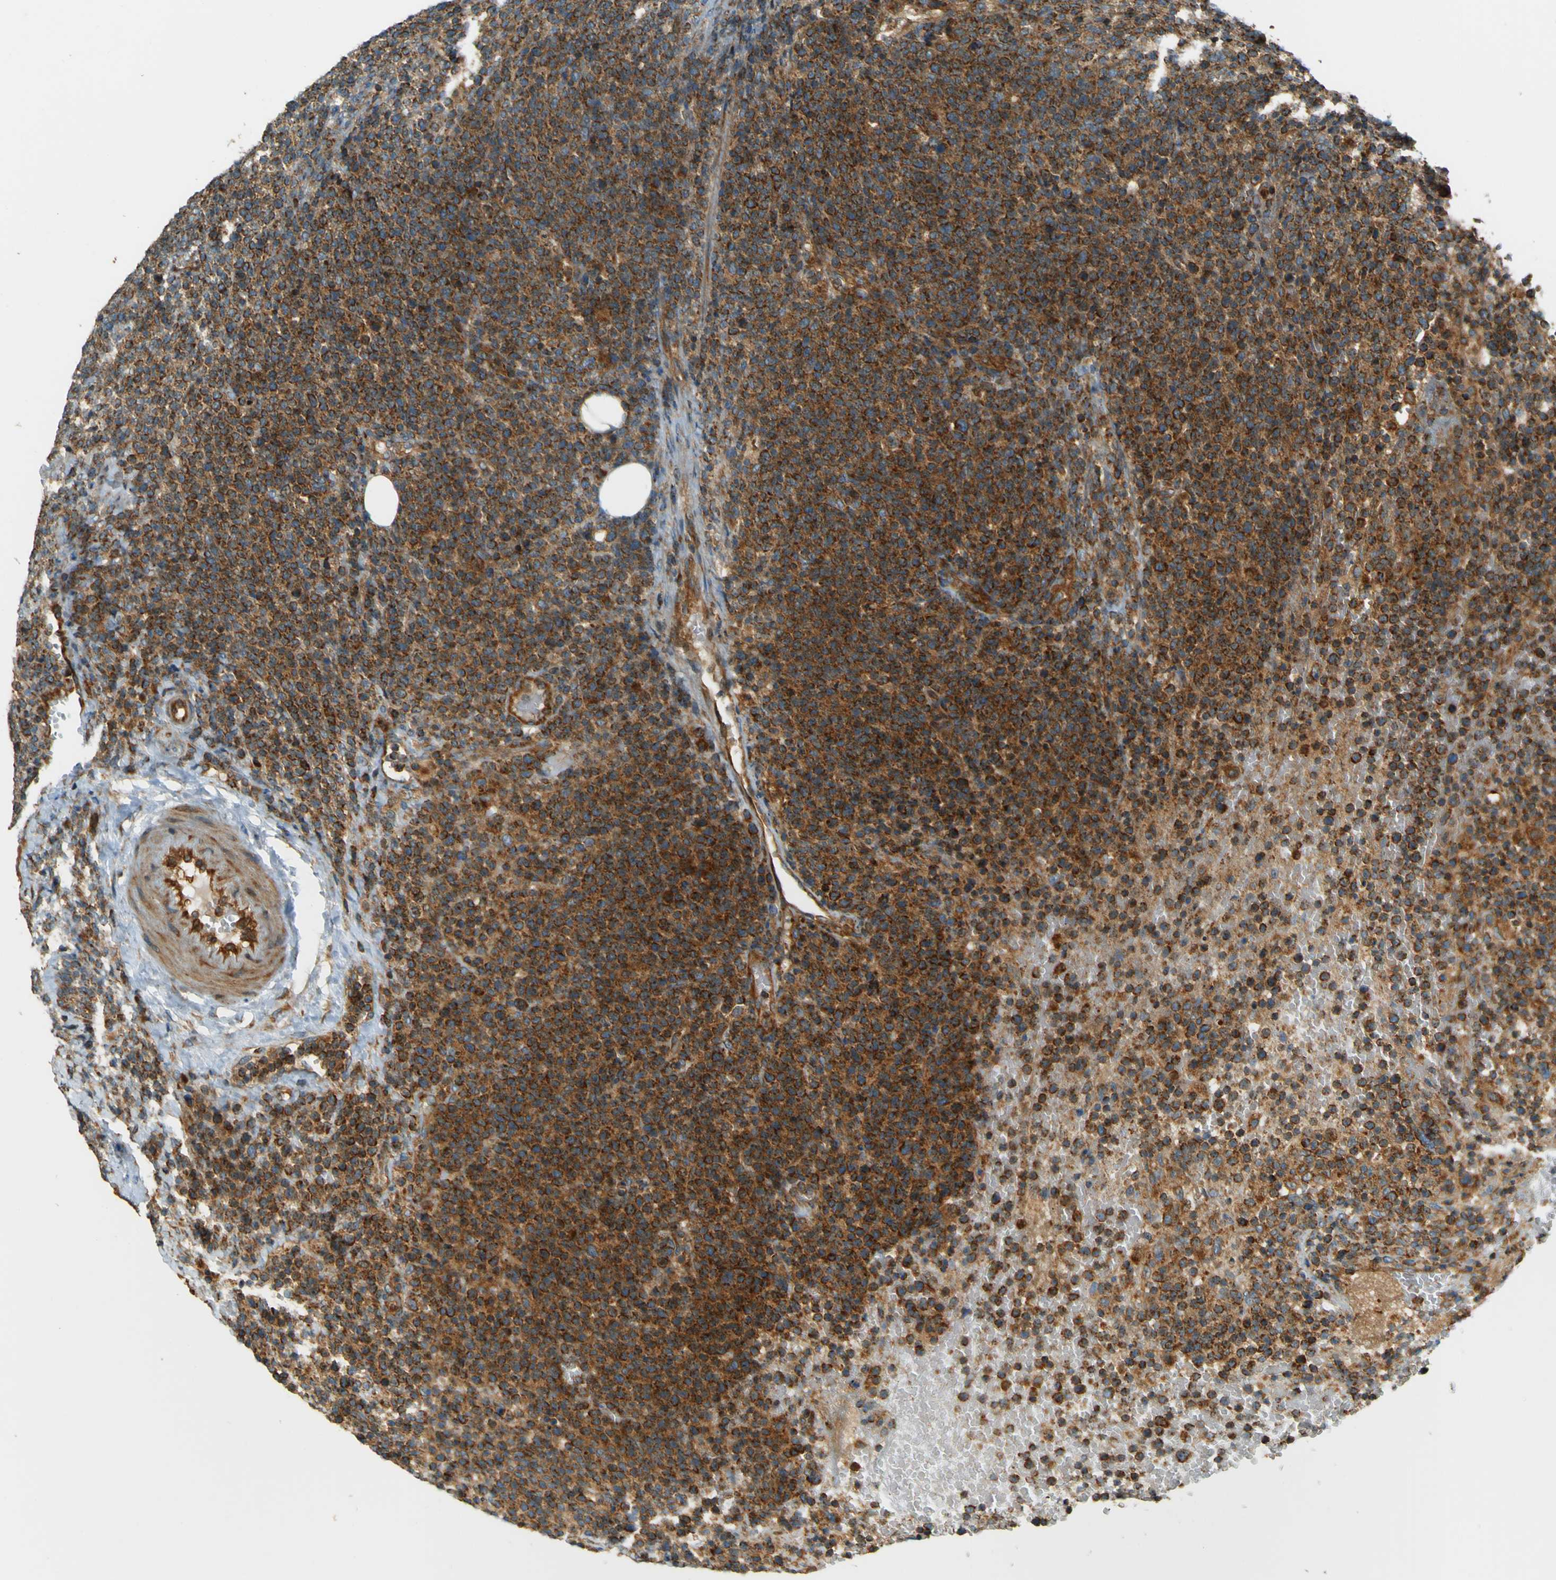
{"staining": {"intensity": "strong", "quantity": ">75%", "location": "cytoplasmic/membranous"}, "tissue": "lymphoma", "cell_type": "Tumor cells", "image_type": "cancer", "snomed": [{"axis": "morphology", "description": "Malignant lymphoma, non-Hodgkin's type, High grade"}, {"axis": "topography", "description": "Lymph node"}], "caption": "An immunohistochemistry histopathology image of neoplastic tissue is shown. Protein staining in brown shows strong cytoplasmic/membranous positivity in lymphoma within tumor cells. The staining was performed using DAB (3,3'-diaminobenzidine), with brown indicating positive protein expression. Nuclei are stained blue with hematoxylin.", "gene": "DNAJC5", "patient": {"sex": "male", "age": 61}}